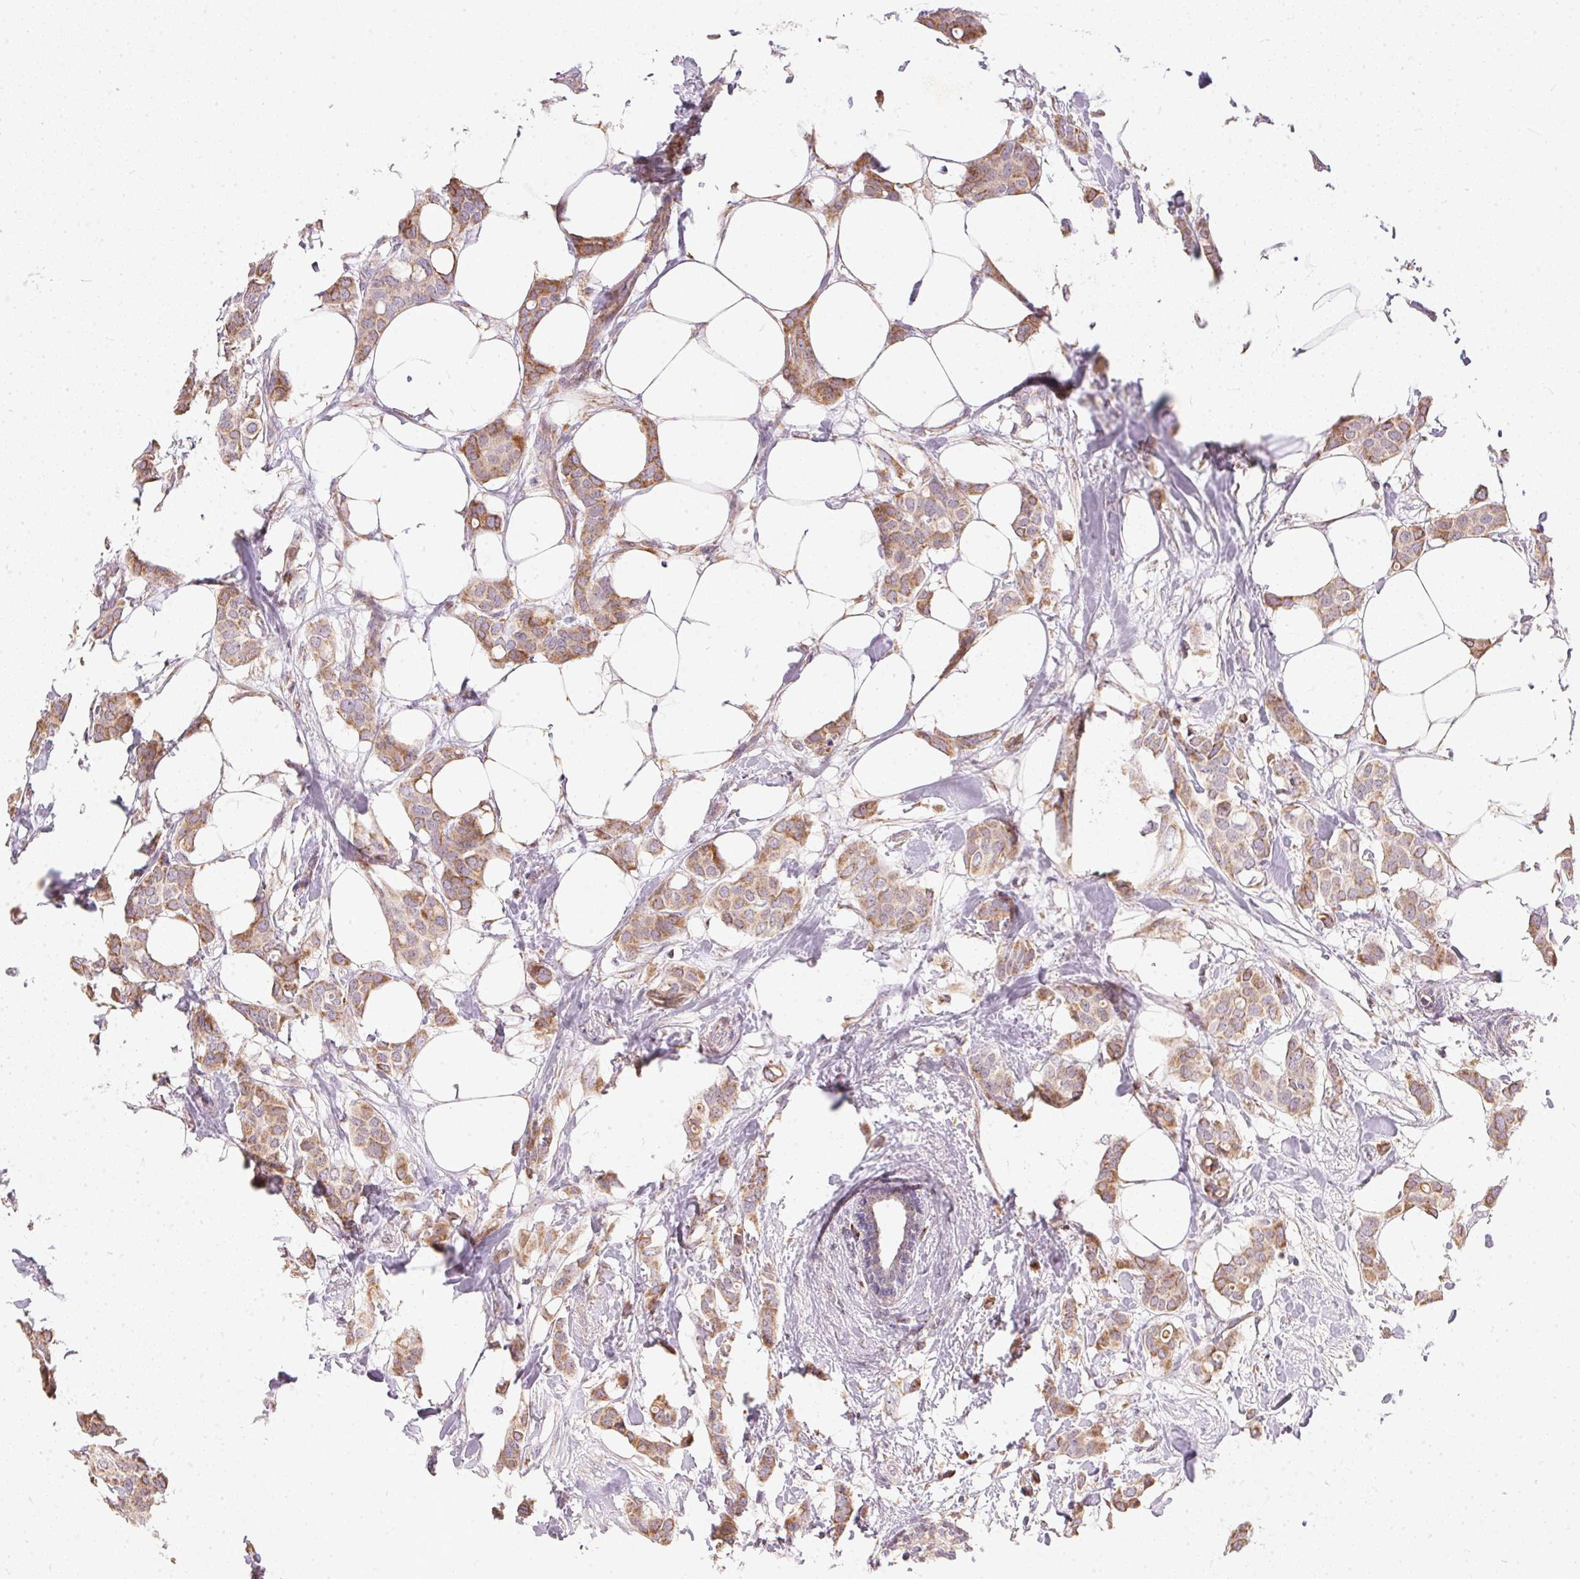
{"staining": {"intensity": "moderate", "quantity": ">75%", "location": "cytoplasmic/membranous"}, "tissue": "breast cancer", "cell_type": "Tumor cells", "image_type": "cancer", "snomed": [{"axis": "morphology", "description": "Duct carcinoma"}, {"axis": "topography", "description": "Breast"}], "caption": "High-power microscopy captured an immunohistochemistry histopathology image of infiltrating ductal carcinoma (breast), revealing moderate cytoplasmic/membranous staining in approximately >75% of tumor cells. The staining was performed using DAB (3,3'-diaminobenzidine), with brown indicating positive protein expression. Nuclei are stained blue with hematoxylin.", "gene": "VWA5B2", "patient": {"sex": "female", "age": 62}}